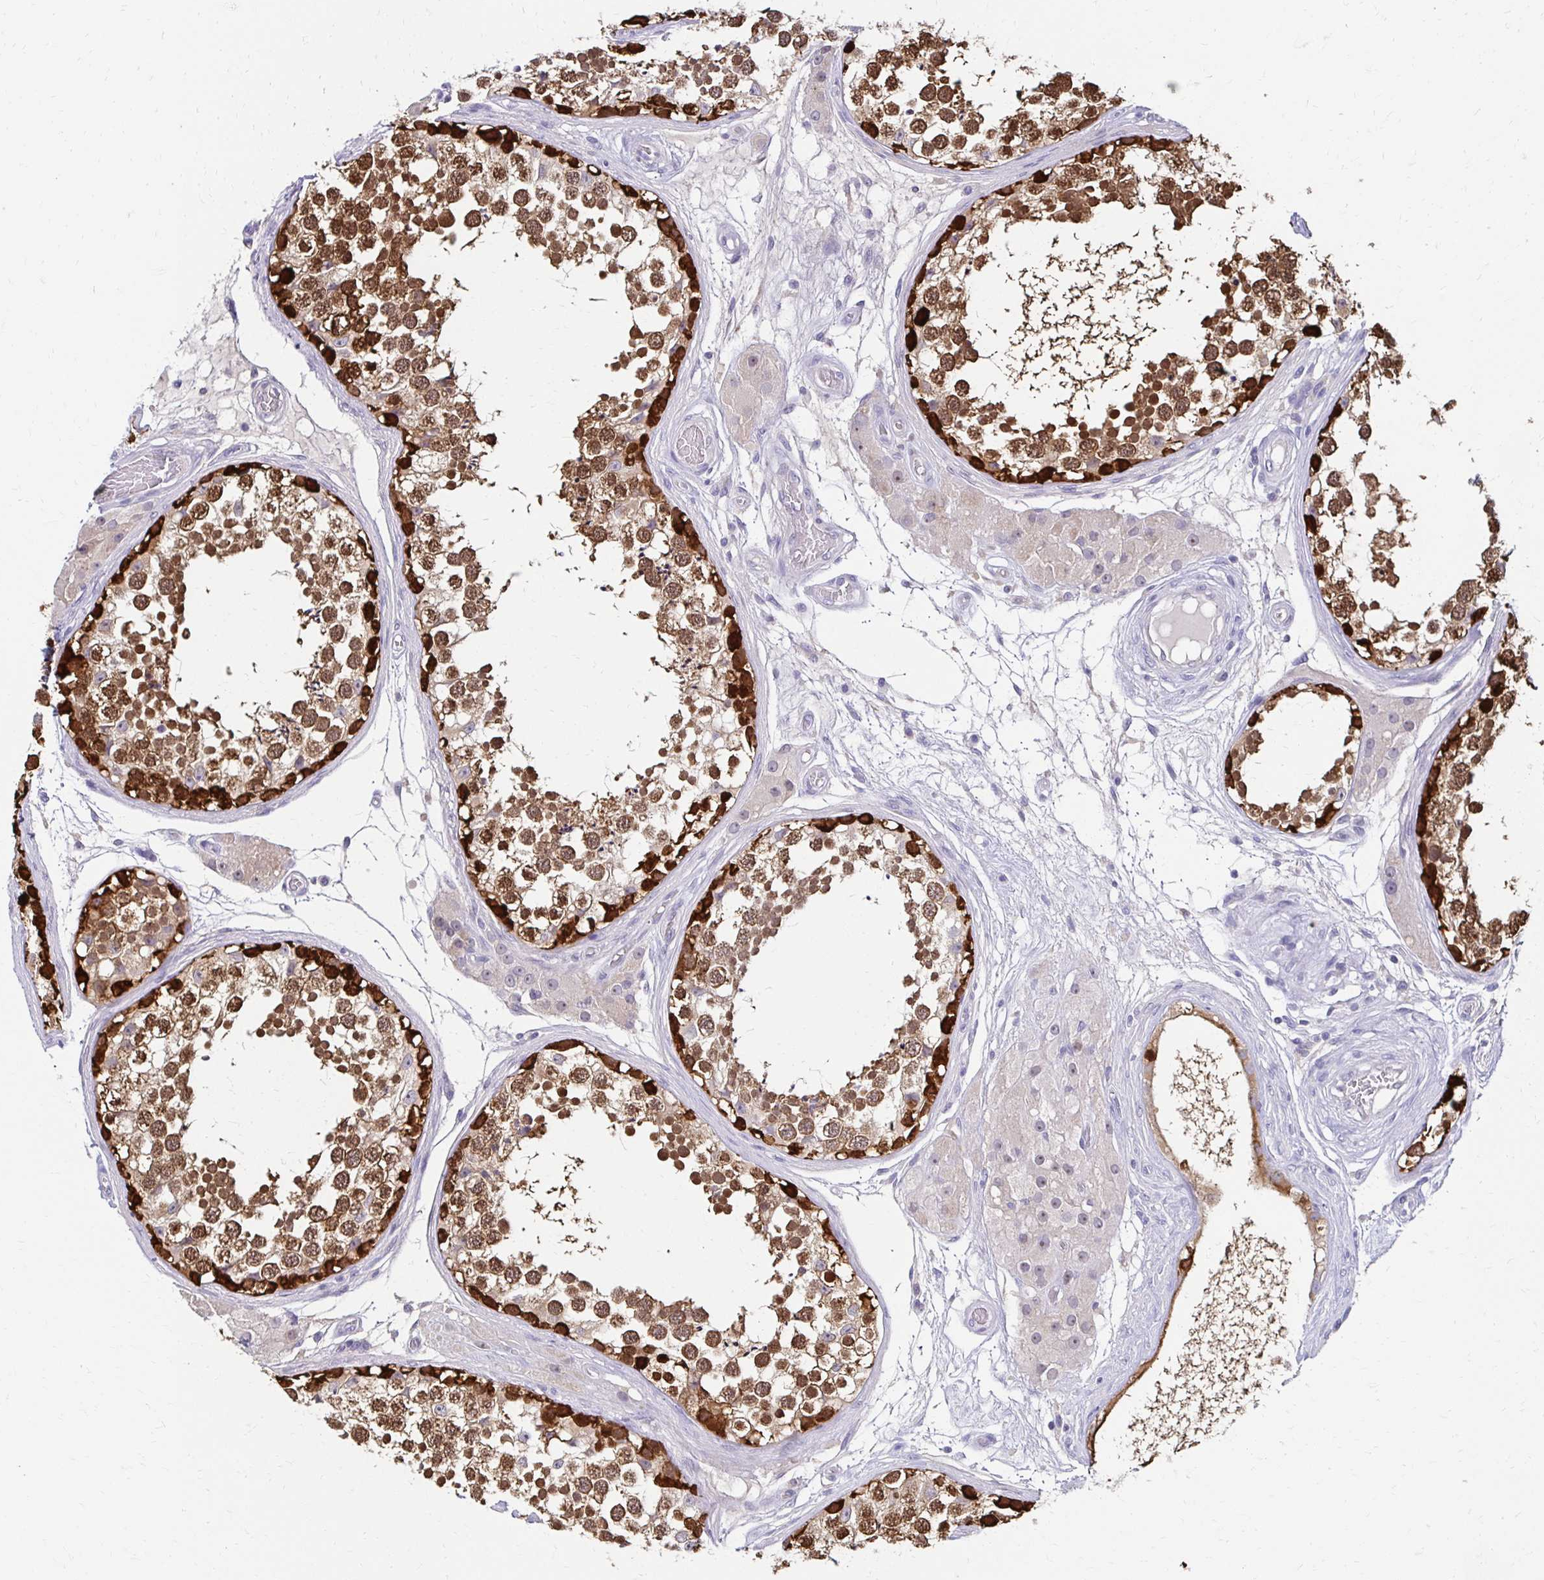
{"staining": {"intensity": "strong", "quantity": ">75%", "location": "cytoplasmic/membranous,nuclear"}, "tissue": "testis", "cell_type": "Cells in seminiferous ducts", "image_type": "normal", "snomed": [{"axis": "morphology", "description": "Normal tissue, NOS"}, {"axis": "morphology", "description": "Seminoma, NOS"}, {"axis": "topography", "description": "Testis"}], "caption": "Cells in seminiferous ducts show high levels of strong cytoplasmic/membranous,nuclear positivity in approximately >75% of cells in benign human testis. (IHC, brightfield microscopy, high magnification).", "gene": "C1QTNF2", "patient": {"sex": "male", "age": 65}}